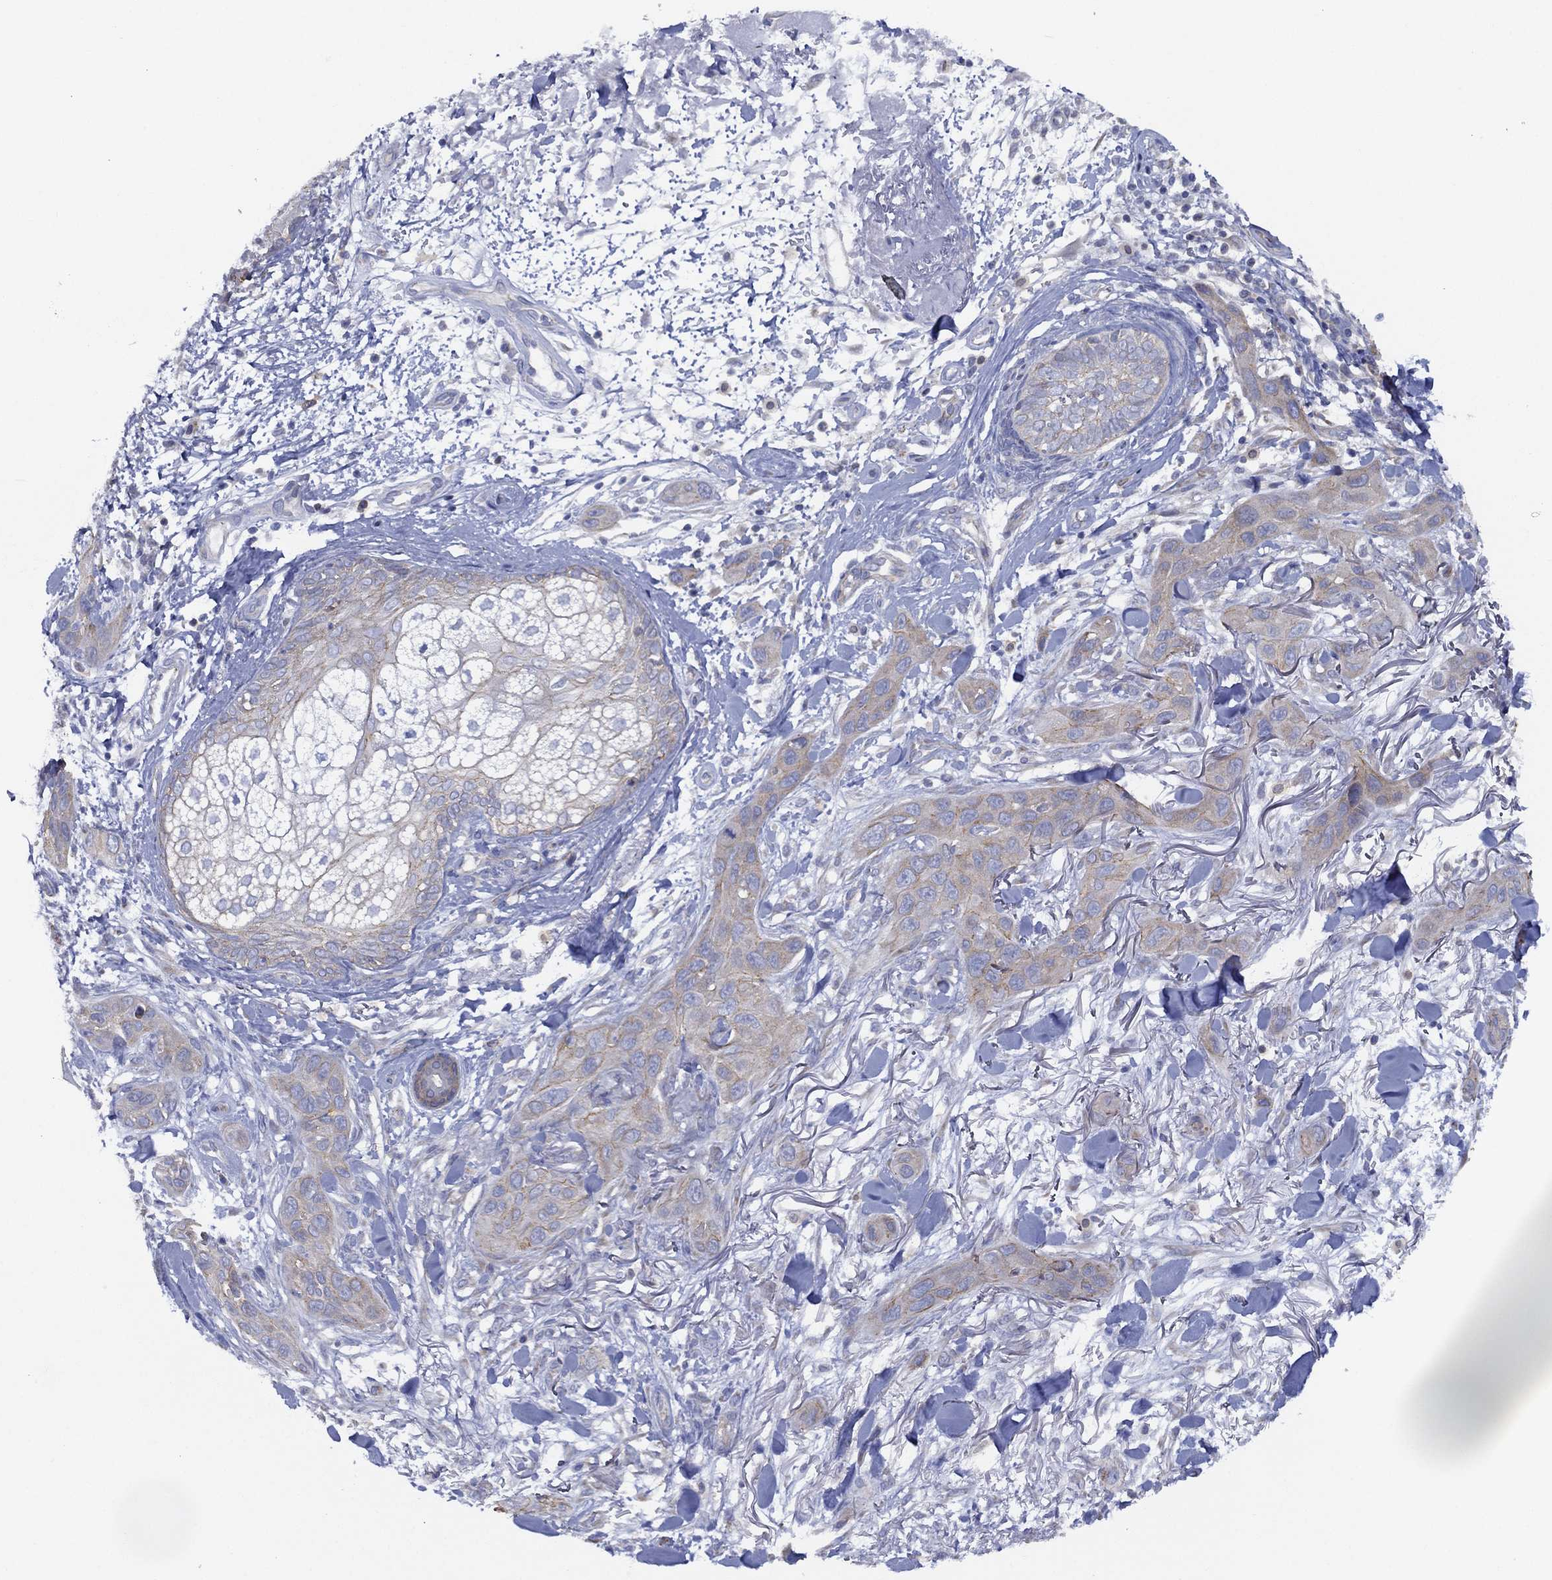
{"staining": {"intensity": "weak", "quantity": "<25%", "location": "cytoplasmic/membranous"}, "tissue": "skin cancer", "cell_type": "Tumor cells", "image_type": "cancer", "snomed": [{"axis": "morphology", "description": "Squamous cell carcinoma, NOS"}, {"axis": "topography", "description": "Skin"}], "caption": "There is no significant expression in tumor cells of skin cancer.", "gene": "ZNF223", "patient": {"sex": "male", "age": 78}}